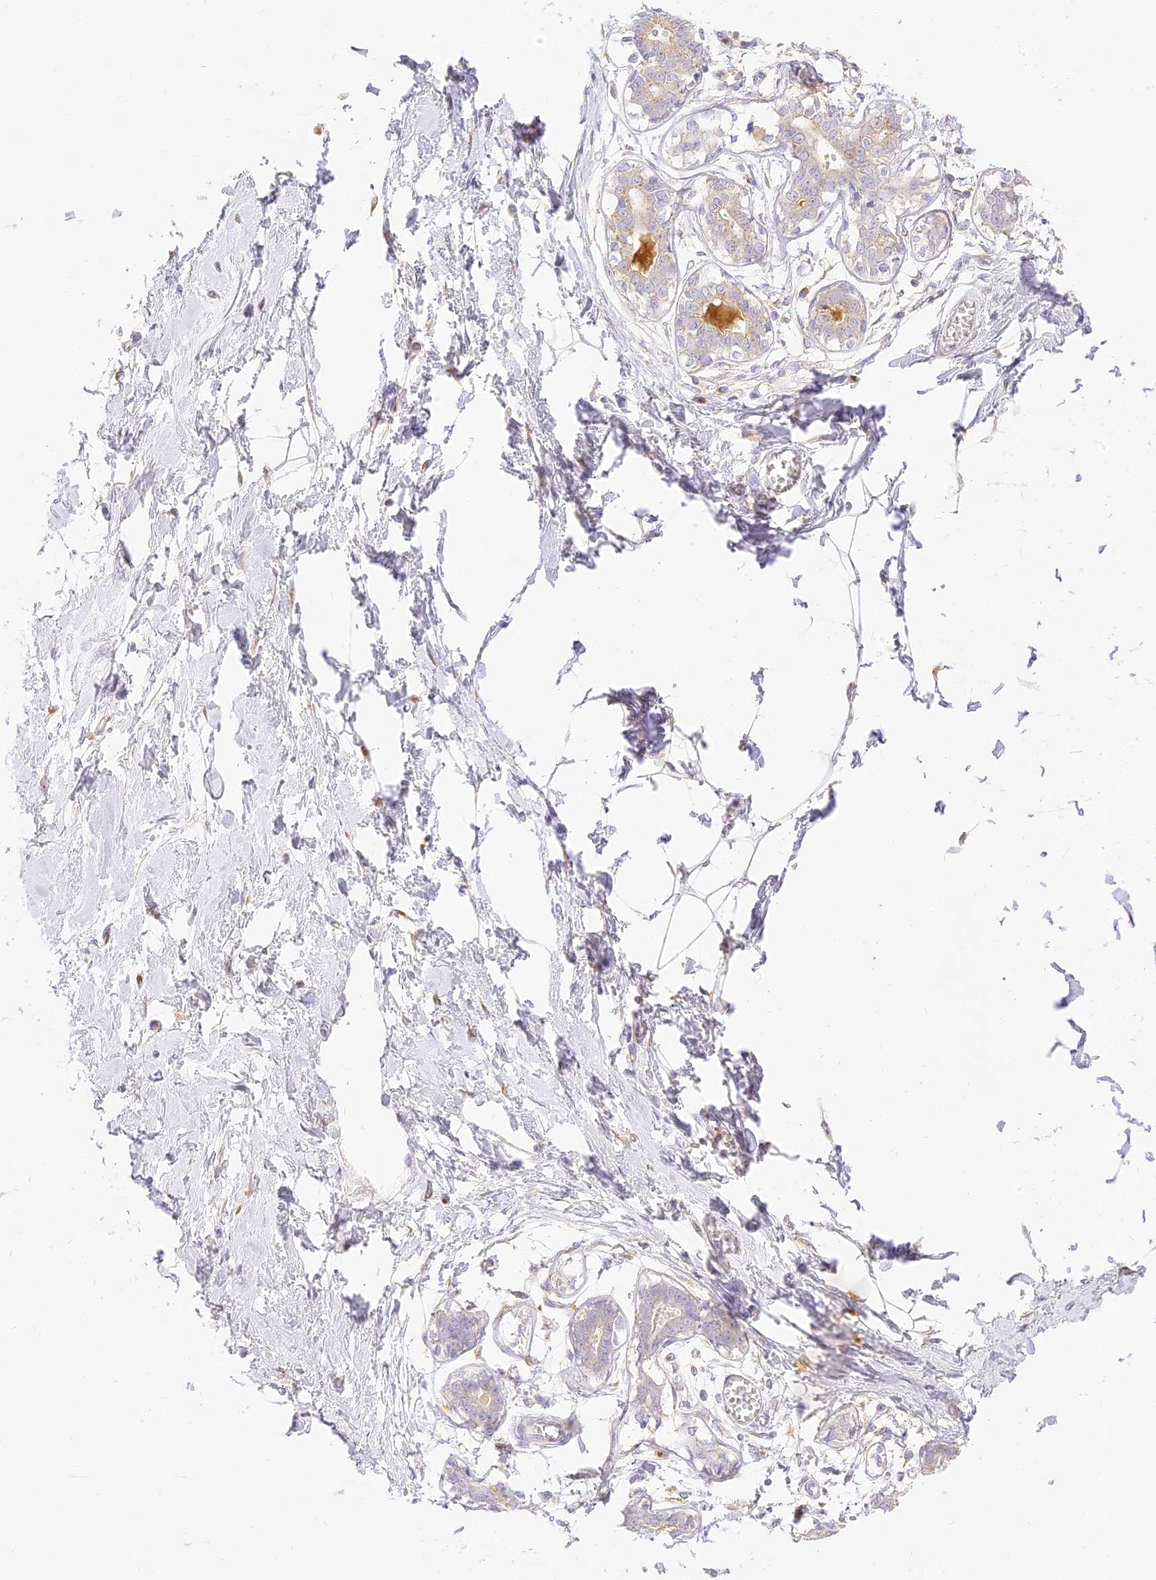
{"staining": {"intensity": "negative", "quantity": "none", "location": "none"}, "tissue": "breast", "cell_type": "Adipocytes", "image_type": "normal", "snomed": [{"axis": "morphology", "description": "Normal tissue, NOS"}, {"axis": "topography", "description": "Breast"}], "caption": "DAB (3,3'-diaminobenzidine) immunohistochemical staining of unremarkable breast reveals no significant expression in adipocytes.", "gene": "SEC13", "patient": {"sex": "female", "age": 27}}